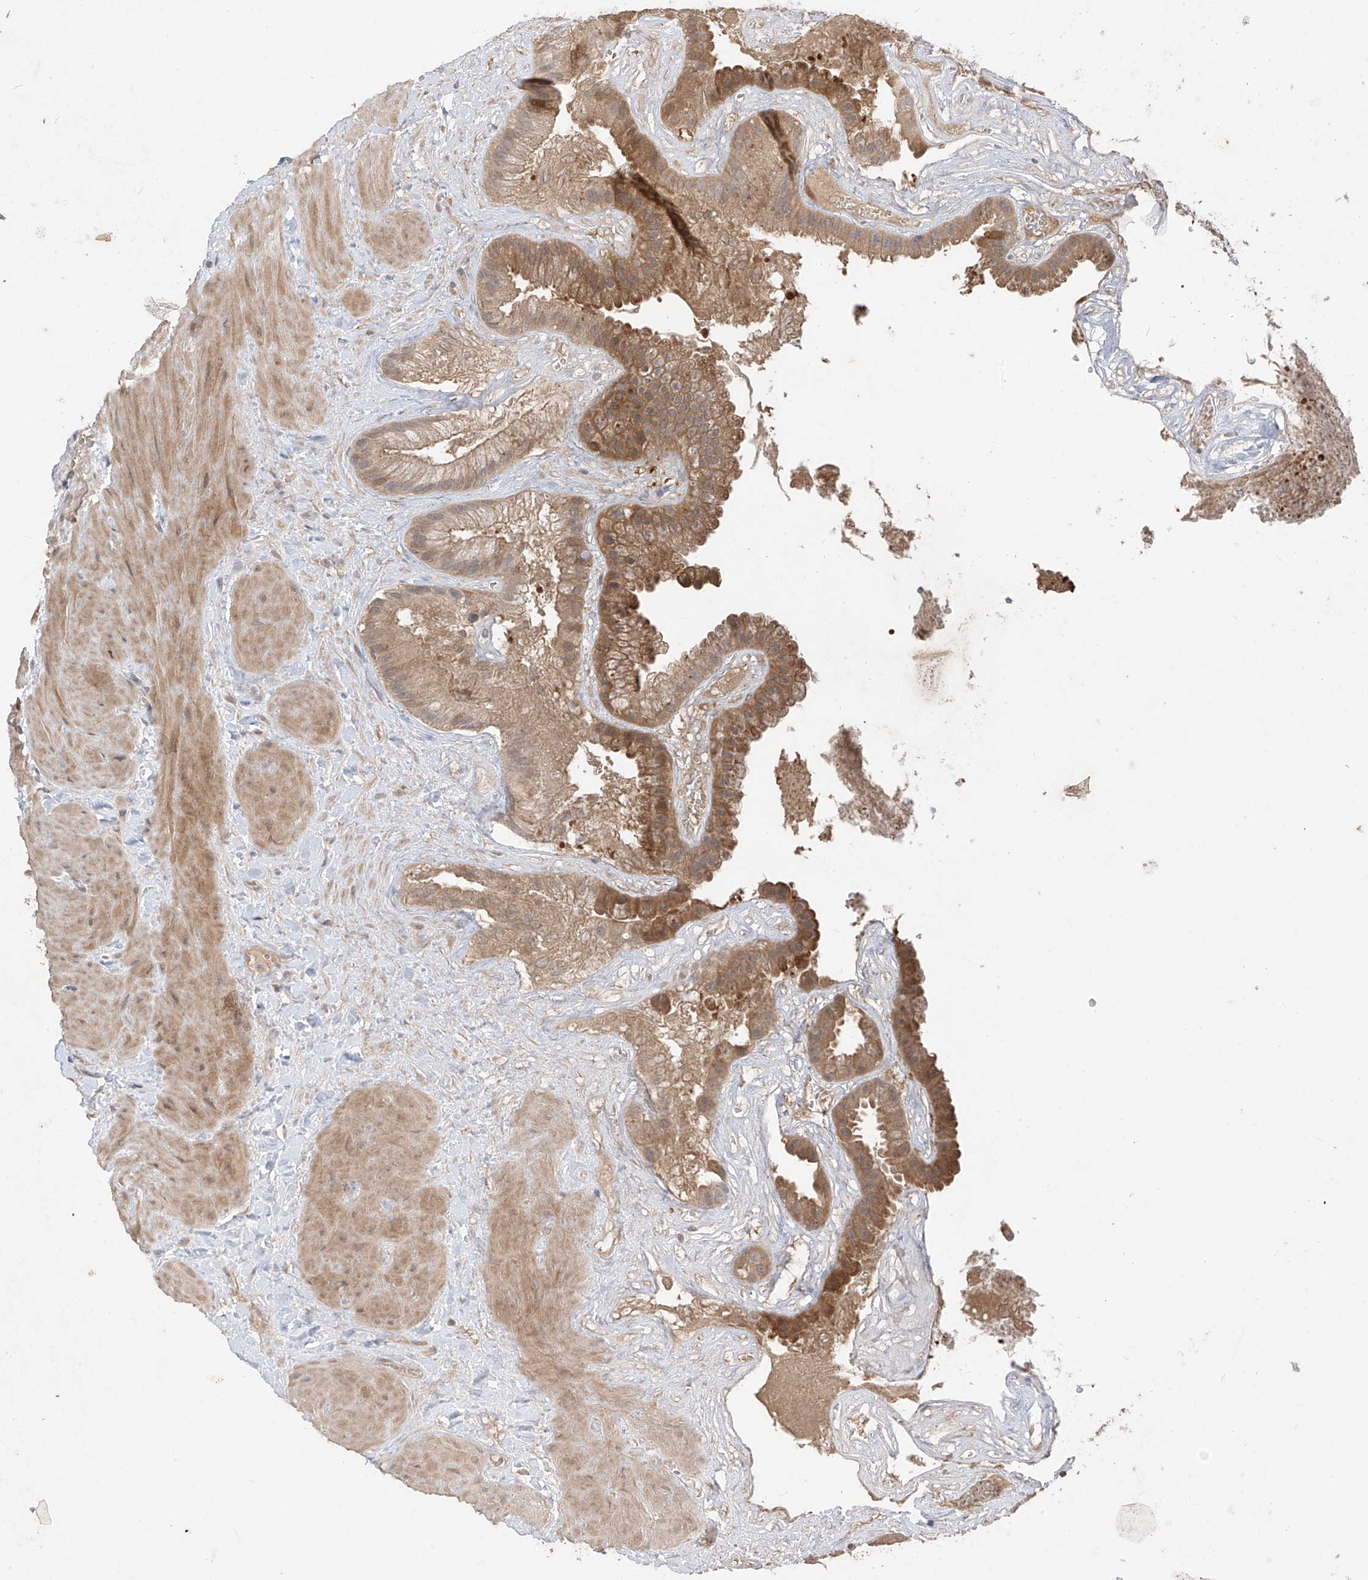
{"staining": {"intensity": "moderate", "quantity": ">75%", "location": "cytoplasmic/membranous"}, "tissue": "gallbladder", "cell_type": "Glandular cells", "image_type": "normal", "snomed": [{"axis": "morphology", "description": "Normal tissue, NOS"}, {"axis": "topography", "description": "Gallbladder"}], "caption": "Brown immunohistochemical staining in unremarkable human gallbladder shows moderate cytoplasmic/membranous staining in approximately >75% of glandular cells. The staining was performed using DAB (3,3'-diaminobenzidine) to visualize the protein expression in brown, while the nuclei were stained in blue with hematoxylin (Magnification: 20x).", "gene": "CACNA2D4", "patient": {"sex": "male", "age": 55}}